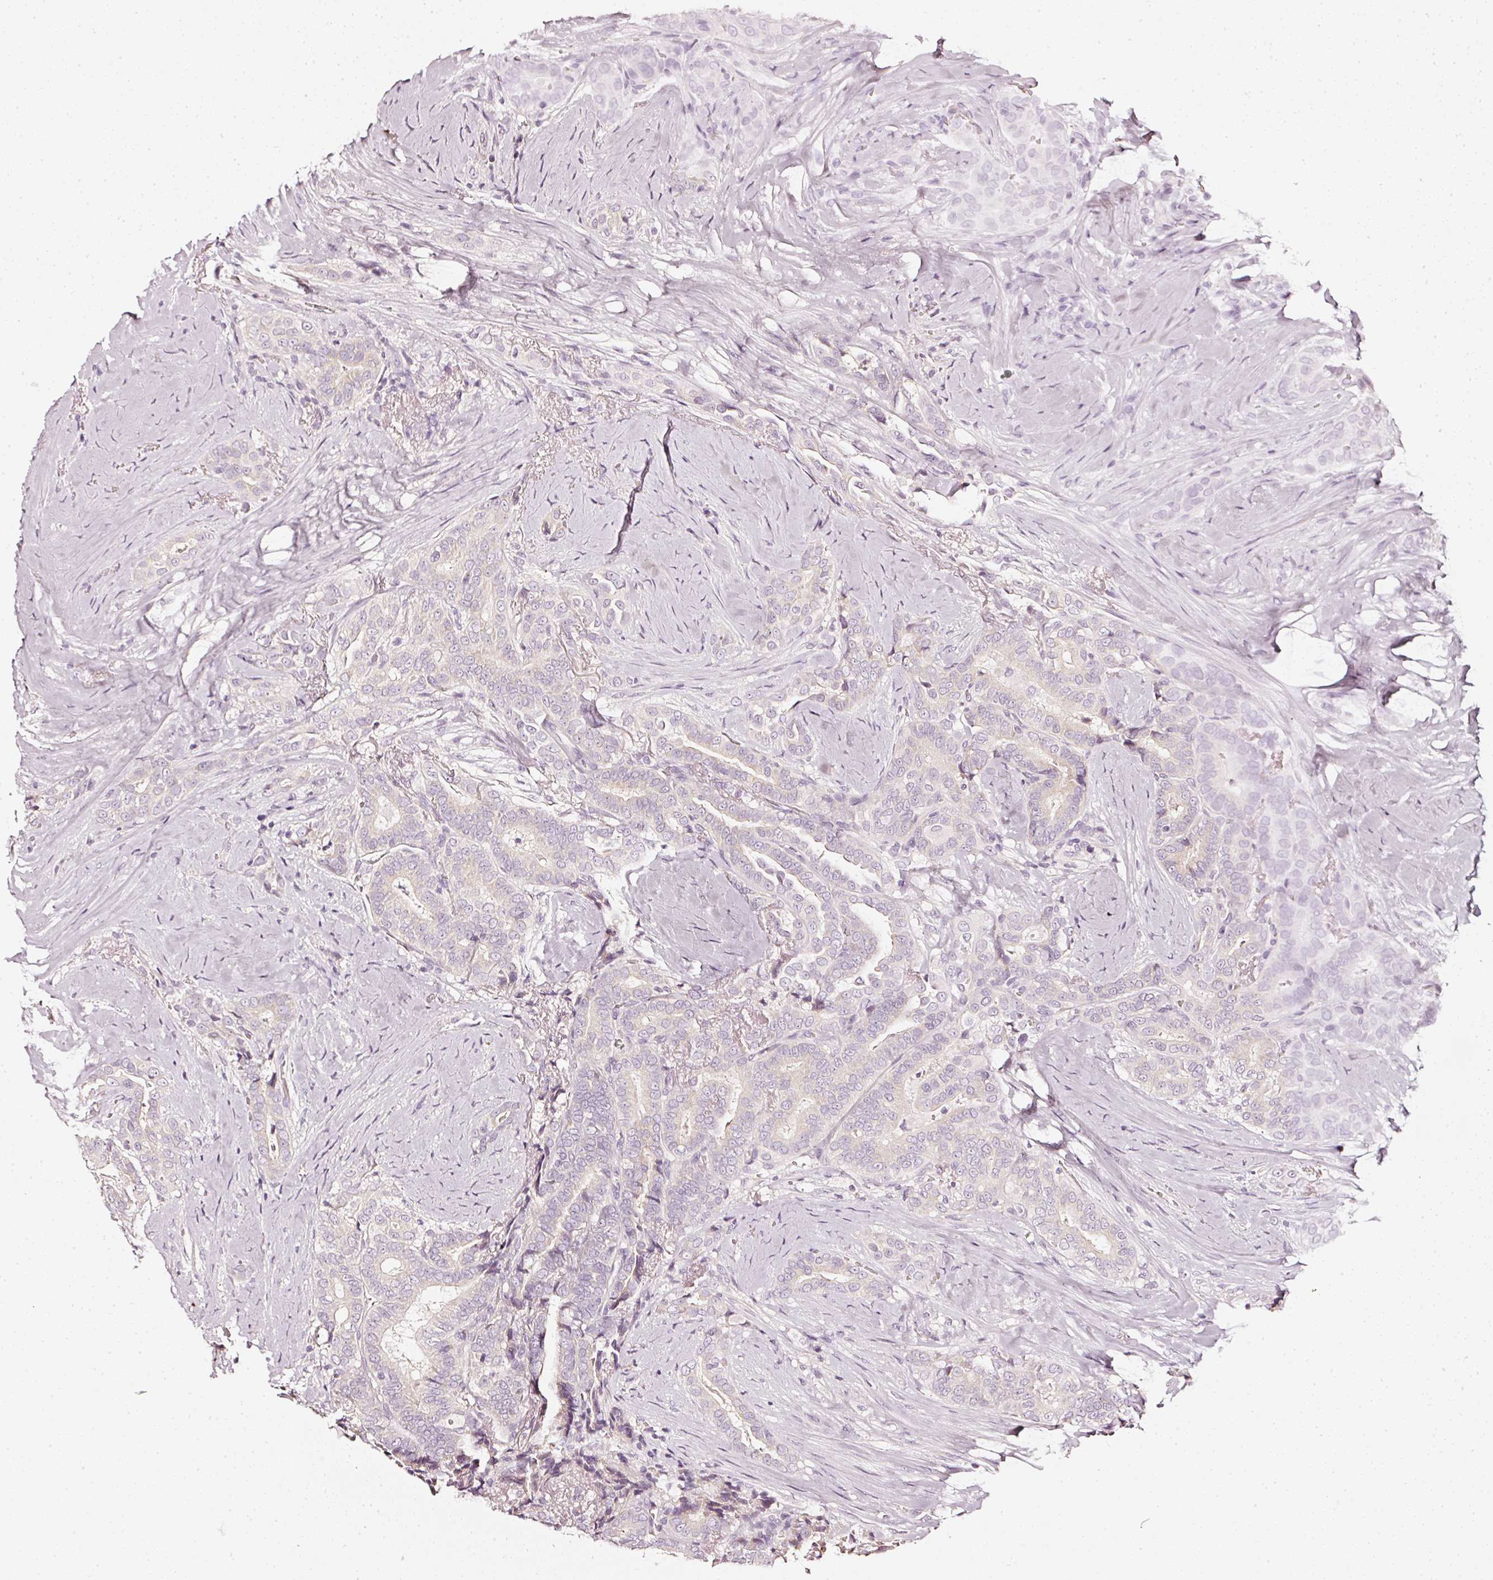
{"staining": {"intensity": "negative", "quantity": "none", "location": "none"}, "tissue": "thyroid cancer", "cell_type": "Tumor cells", "image_type": "cancer", "snomed": [{"axis": "morphology", "description": "Papillary adenocarcinoma, NOS"}, {"axis": "topography", "description": "Thyroid gland"}], "caption": "There is no significant positivity in tumor cells of thyroid cancer.", "gene": "CNP", "patient": {"sex": "male", "age": 61}}